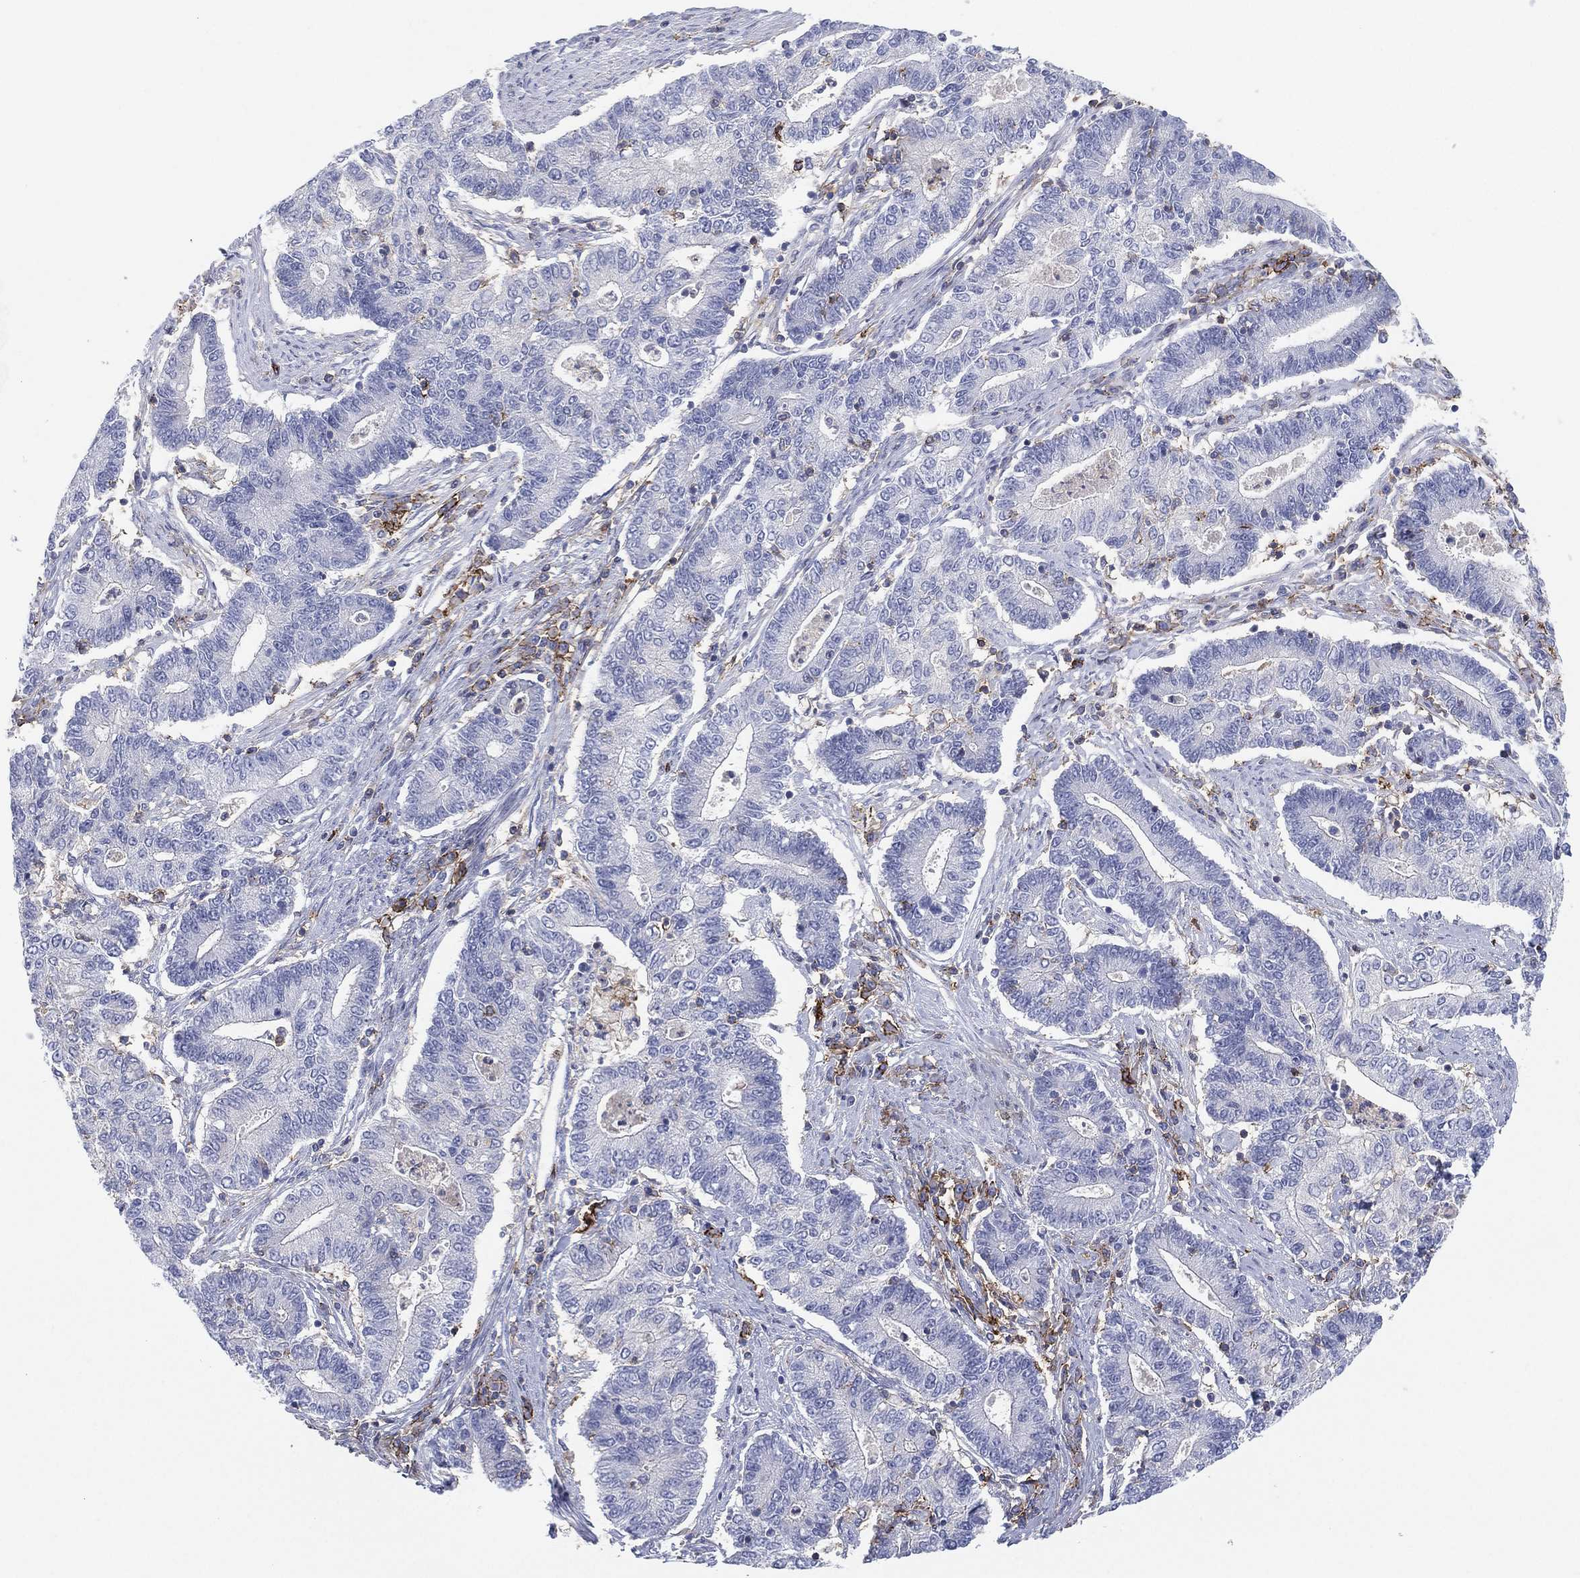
{"staining": {"intensity": "negative", "quantity": "none", "location": "none"}, "tissue": "endometrial cancer", "cell_type": "Tumor cells", "image_type": "cancer", "snomed": [{"axis": "morphology", "description": "Adenocarcinoma, NOS"}, {"axis": "topography", "description": "Uterus"}, {"axis": "topography", "description": "Endometrium"}], "caption": "High magnification brightfield microscopy of endometrial adenocarcinoma stained with DAB (3,3'-diaminobenzidine) (brown) and counterstained with hematoxylin (blue): tumor cells show no significant expression.", "gene": "SELPLG", "patient": {"sex": "female", "age": 54}}